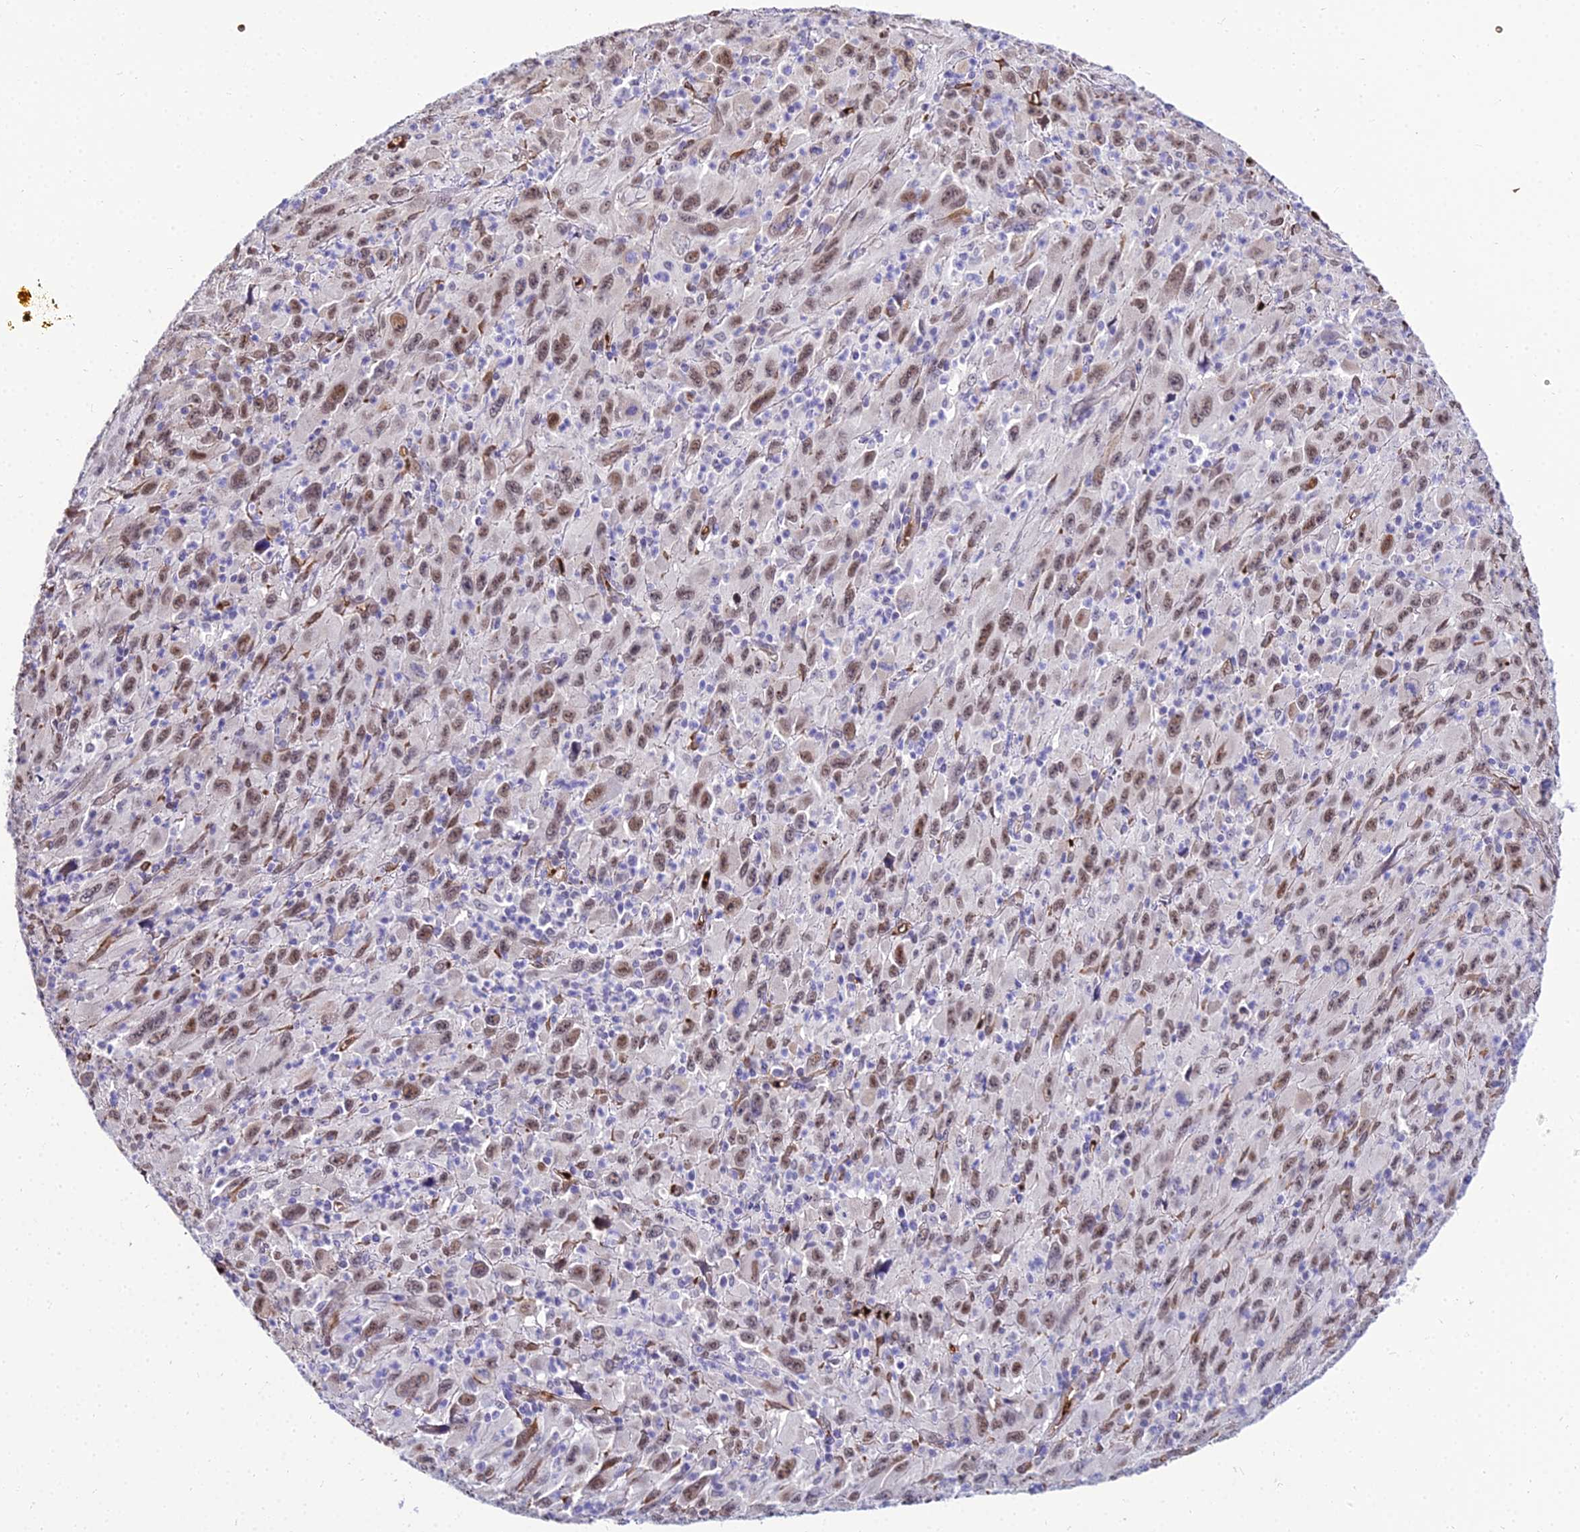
{"staining": {"intensity": "moderate", "quantity": ">75%", "location": "nuclear"}, "tissue": "melanoma", "cell_type": "Tumor cells", "image_type": "cancer", "snomed": [{"axis": "morphology", "description": "Malignant melanoma, Metastatic site"}, {"axis": "topography", "description": "Skin"}], "caption": "Immunohistochemistry histopathology image of neoplastic tissue: malignant melanoma (metastatic site) stained using IHC demonstrates medium levels of moderate protein expression localized specifically in the nuclear of tumor cells, appearing as a nuclear brown color.", "gene": "BCL9", "patient": {"sex": "female", "age": 56}}